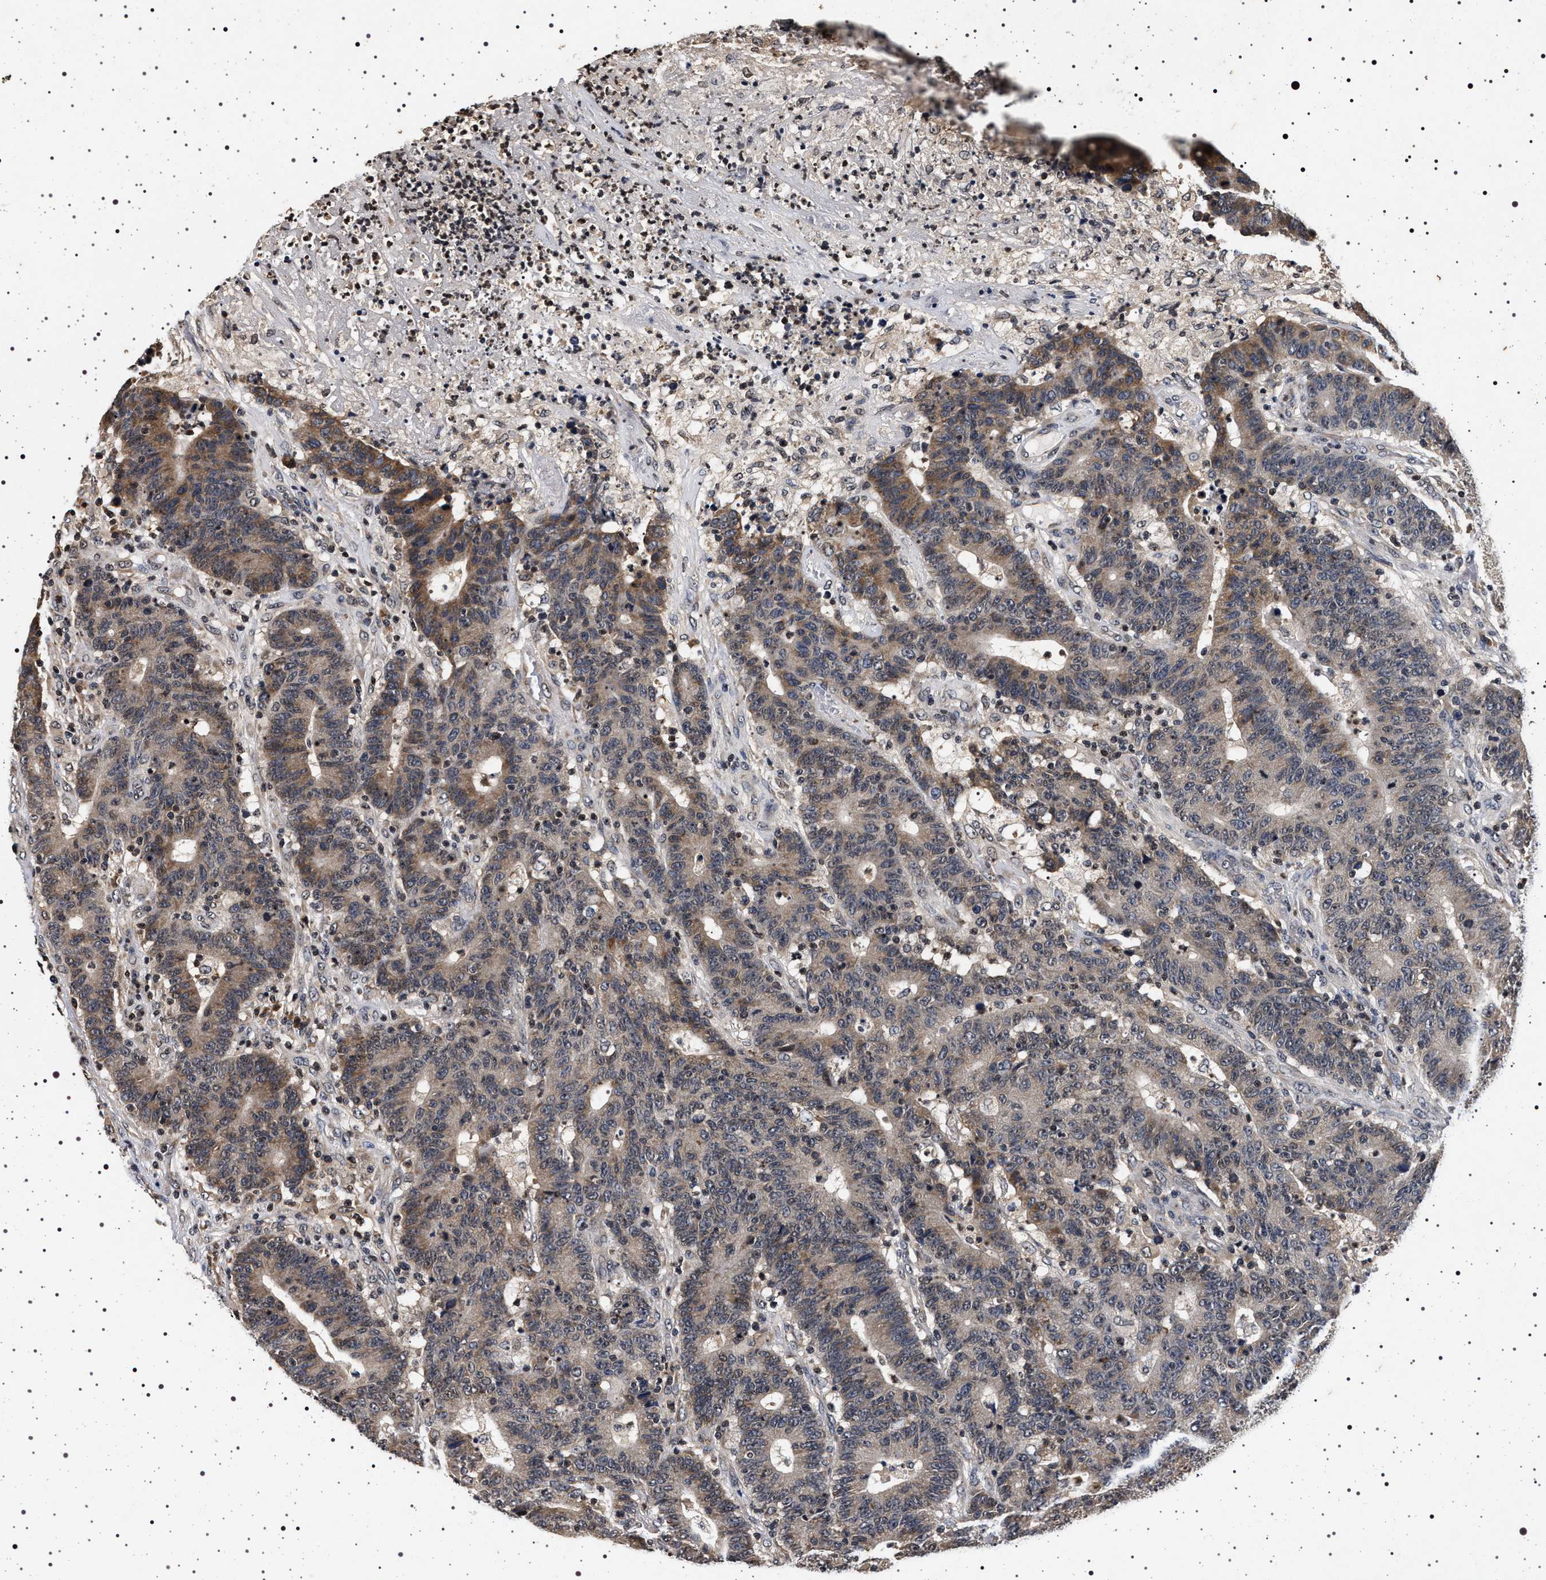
{"staining": {"intensity": "moderate", "quantity": "25%-75%", "location": "cytoplasmic/membranous"}, "tissue": "colorectal cancer", "cell_type": "Tumor cells", "image_type": "cancer", "snomed": [{"axis": "morphology", "description": "Normal tissue, NOS"}, {"axis": "morphology", "description": "Adenocarcinoma, NOS"}, {"axis": "topography", "description": "Colon"}], "caption": "Tumor cells exhibit medium levels of moderate cytoplasmic/membranous expression in approximately 25%-75% of cells in human colorectal cancer. The protein is stained brown, and the nuclei are stained in blue (DAB IHC with brightfield microscopy, high magnification).", "gene": "CDKN1B", "patient": {"sex": "female", "age": 75}}